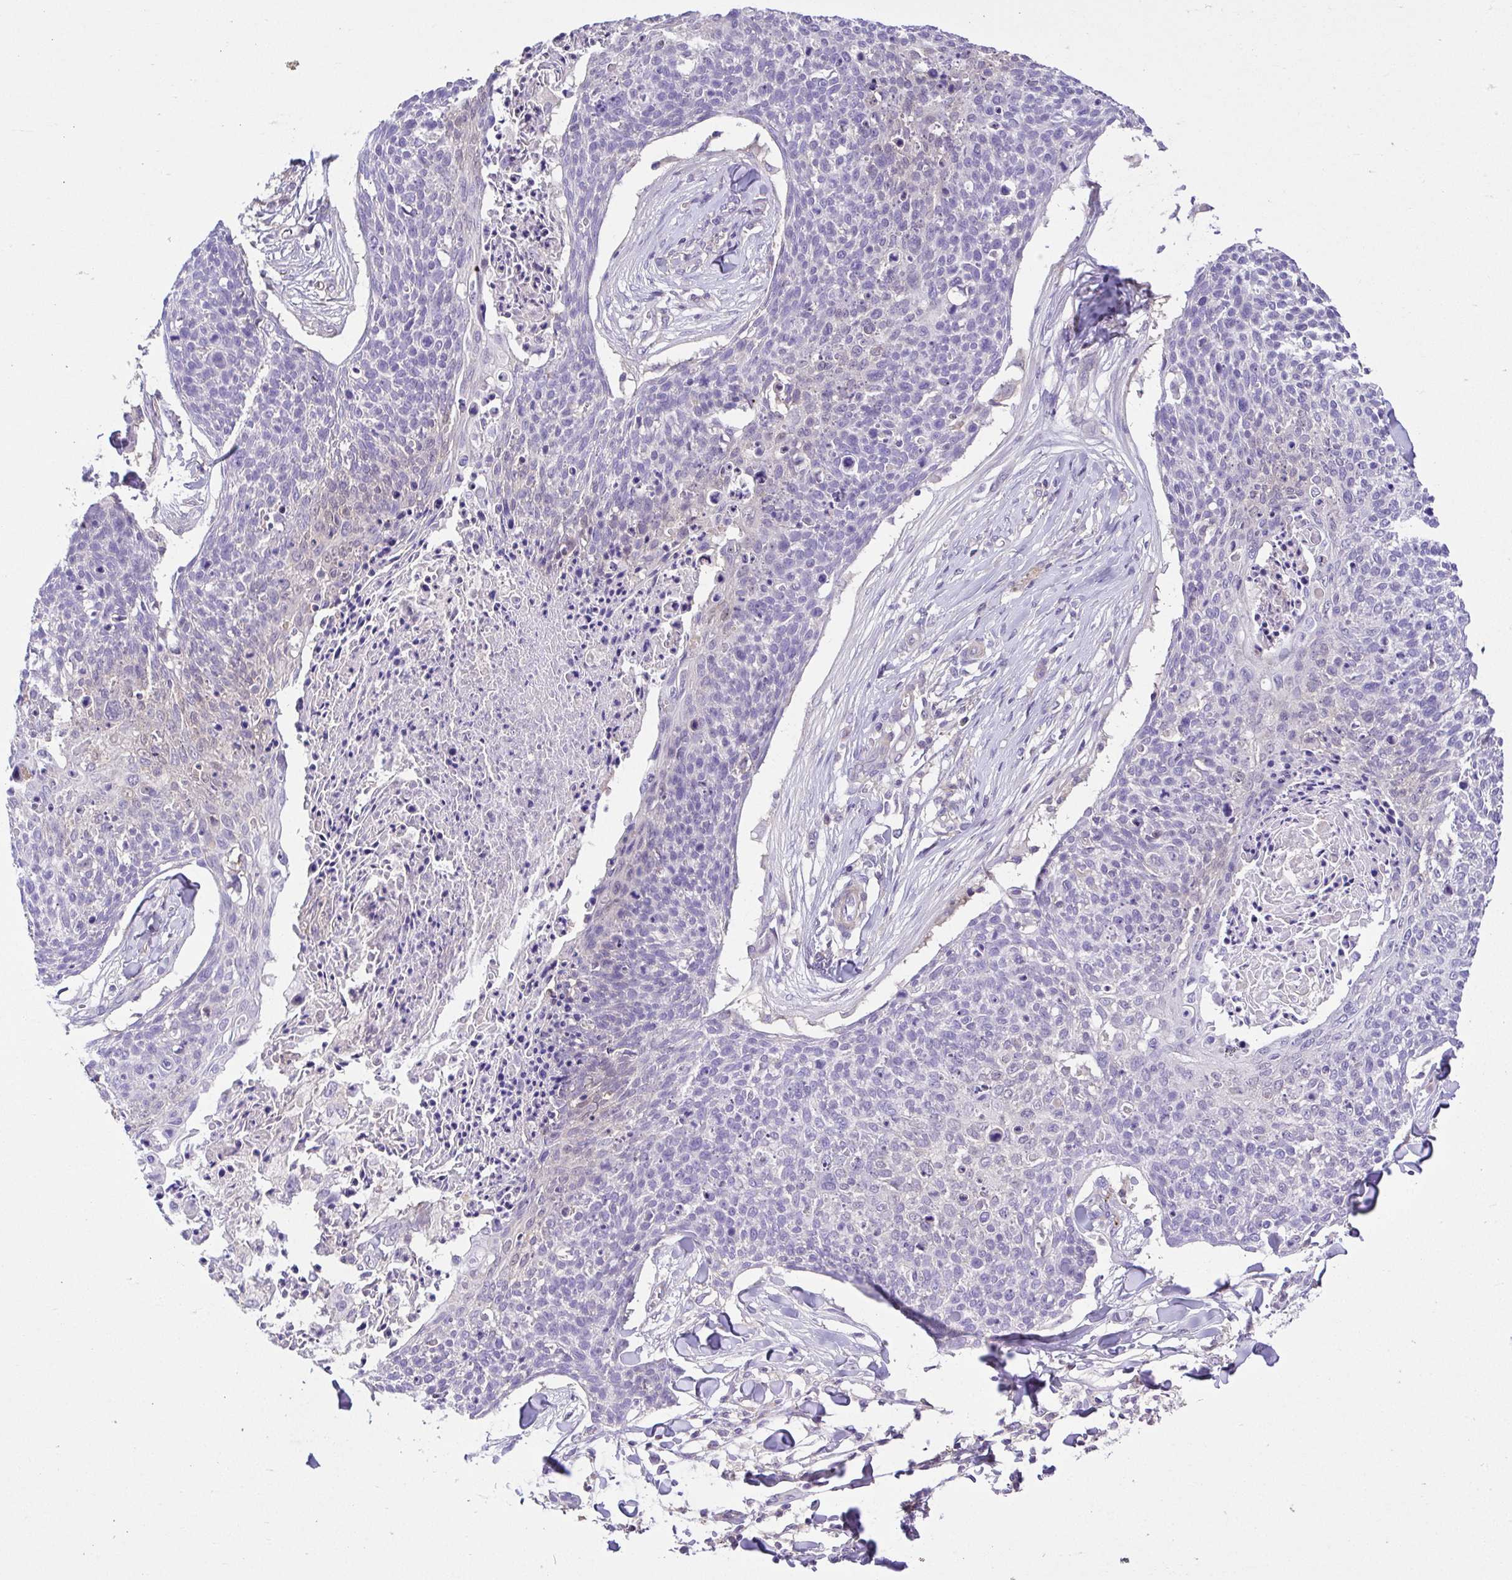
{"staining": {"intensity": "negative", "quantity": "none", "location": "none"}, "tissue": "skin cancer", "cell_type": "Tumor cells", "image_type": "cancer", "snomed": [{"axis": "morphology", "description": "Squamous cell carcinoma, NOS"}, {"axis": "topography", "description": "Skin"}, {"axis": "topography", "description": "Vulva"}], "caption": "Image shows no protein positivity in tumor cells of skin cancer tissue.", "gene": "PRR14L", "patient": {"sex": "female", "age": 75}}